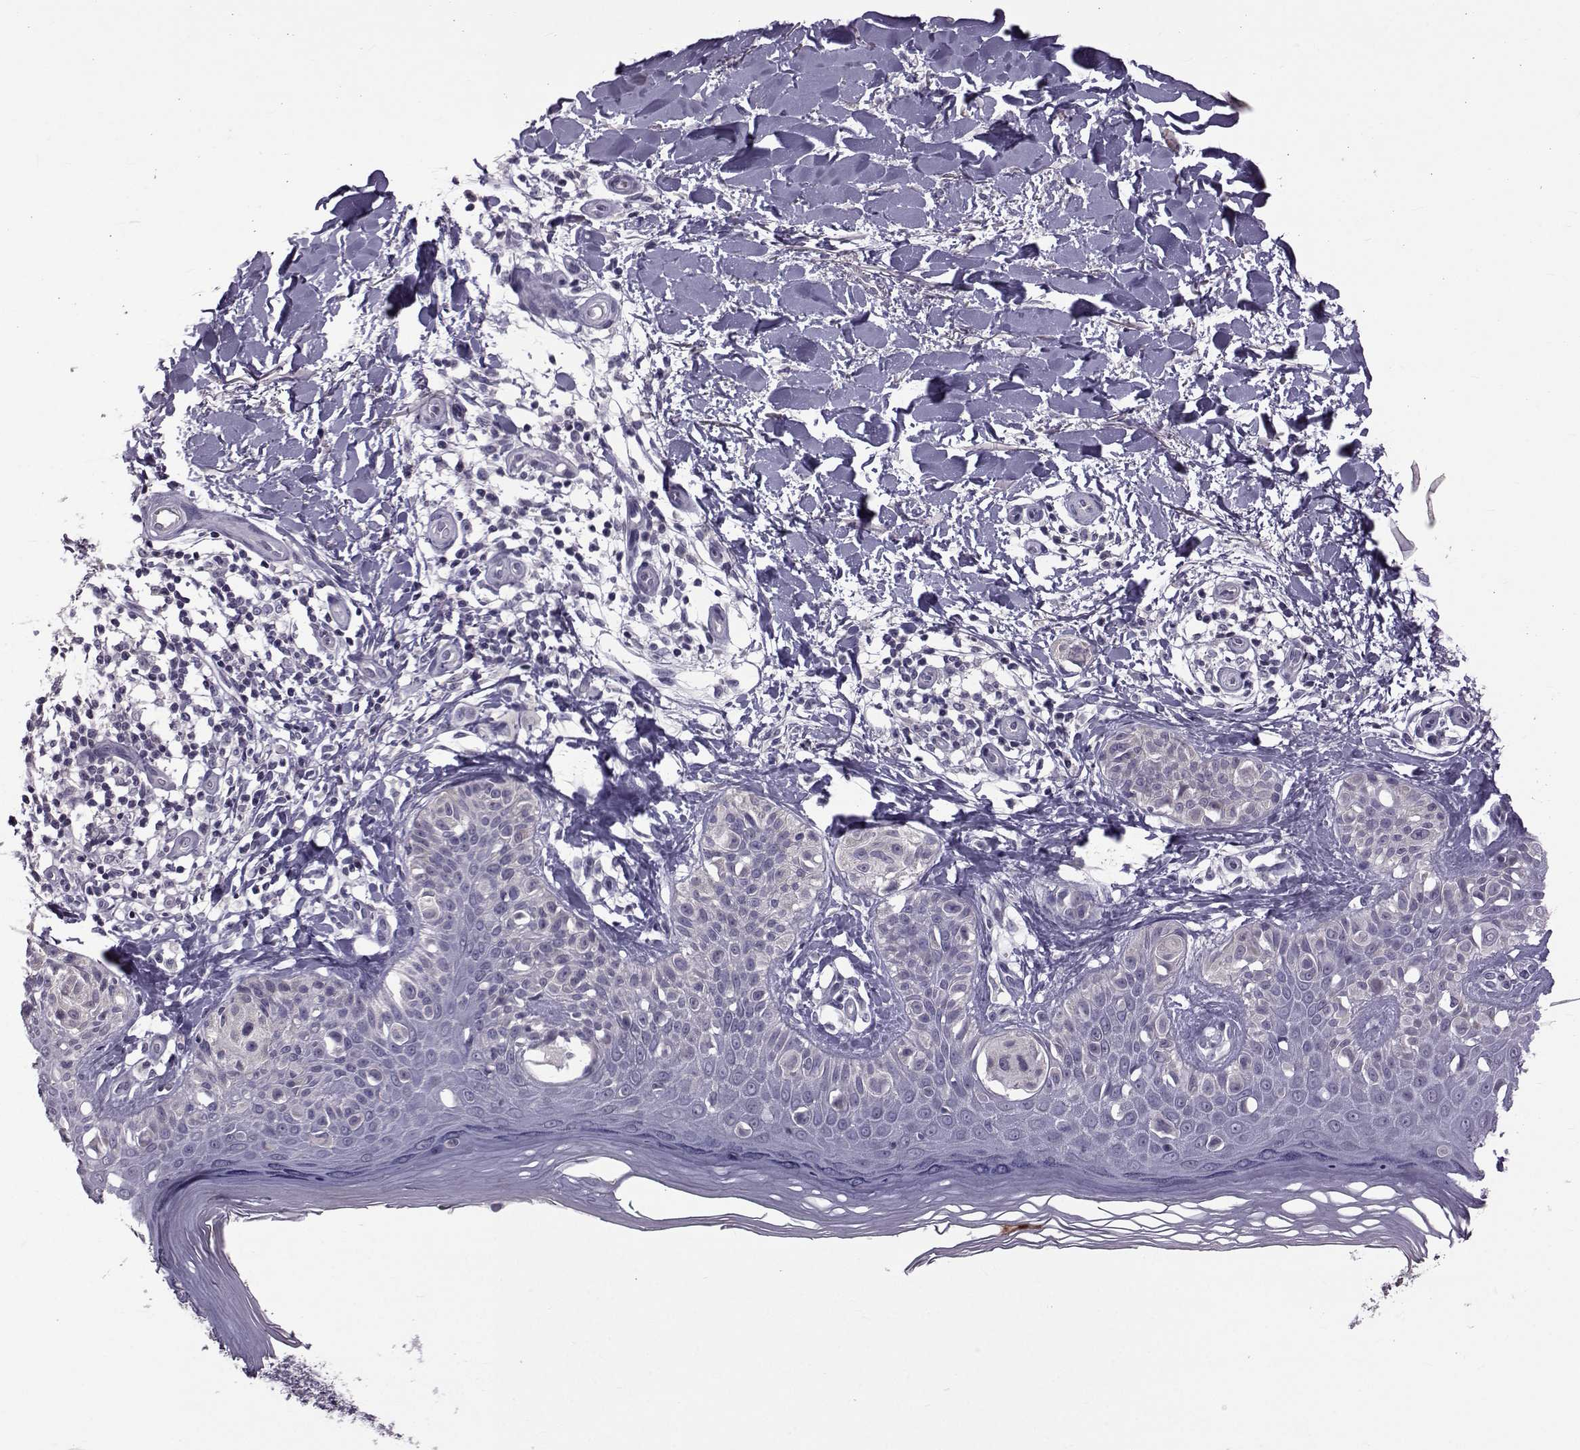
{"staining": {"intensity": "negative", "quantity": "none", "location": "none"}, "tissue": "melanoma", "cell_type": "Tumor cells", "image_type": "cancer", "snomed": [{"axis": "morphology", "description": "Malignant melanoma, NOS"}, {"axis": "topography", "description": "Skin"}], "caption": "Malignant melanoma was stained to show a protein in brown. There is no significant expression in tumor cells. Brightfield microscopy of immunohistochemistry stained with DAB (3,3'-diaminobenzidine) (brown) and hematoxylin (blue), captured at high magnification.", "gene": "TNFRSF11B", "patient": {"sex": "female", "age": 73}}